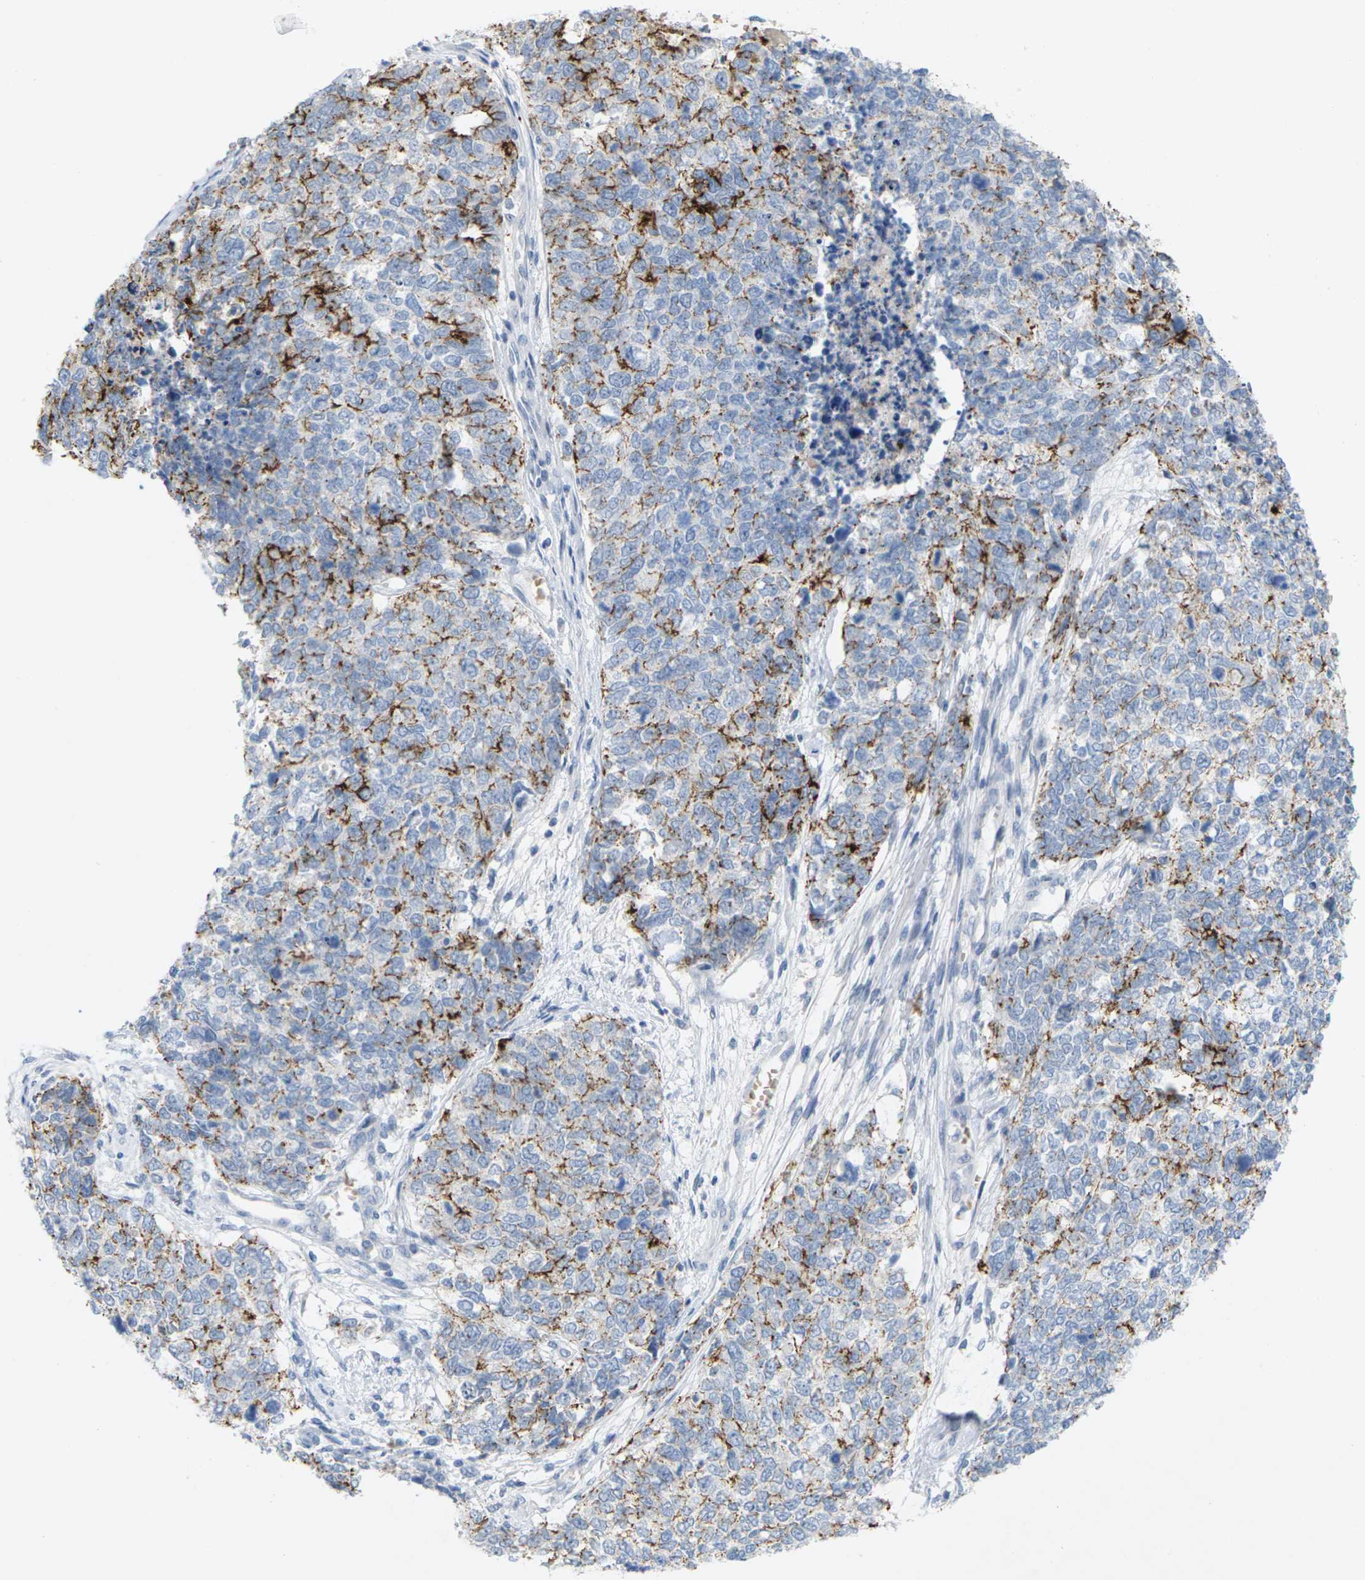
{"staining": {"intensity": "moderate", "quantity": "25%-75%", "location": "cytoplasmic/membranous"}, "tissue": "cervical cancer", "cell_type": "Tumor cells", "image_type": "cancer", "snomed": [{"axis": "morphology", "description": "Squamous cell carcinoma, NOS"}, {"axis": "topography", "description": "Cervix"}], "caption": "Protein staining demonstrates moderate cytoplasmic/membranous expression in approximately 25%-75% of tumor cells in squamous cell carcinoma (cervical). (DAB (3,3'-diaminobenzidine) IHC, brown staining for protein, blue staining for nuclei).", "gene": "CLDN3", "patient": {"sex": "female", "age": 63}}